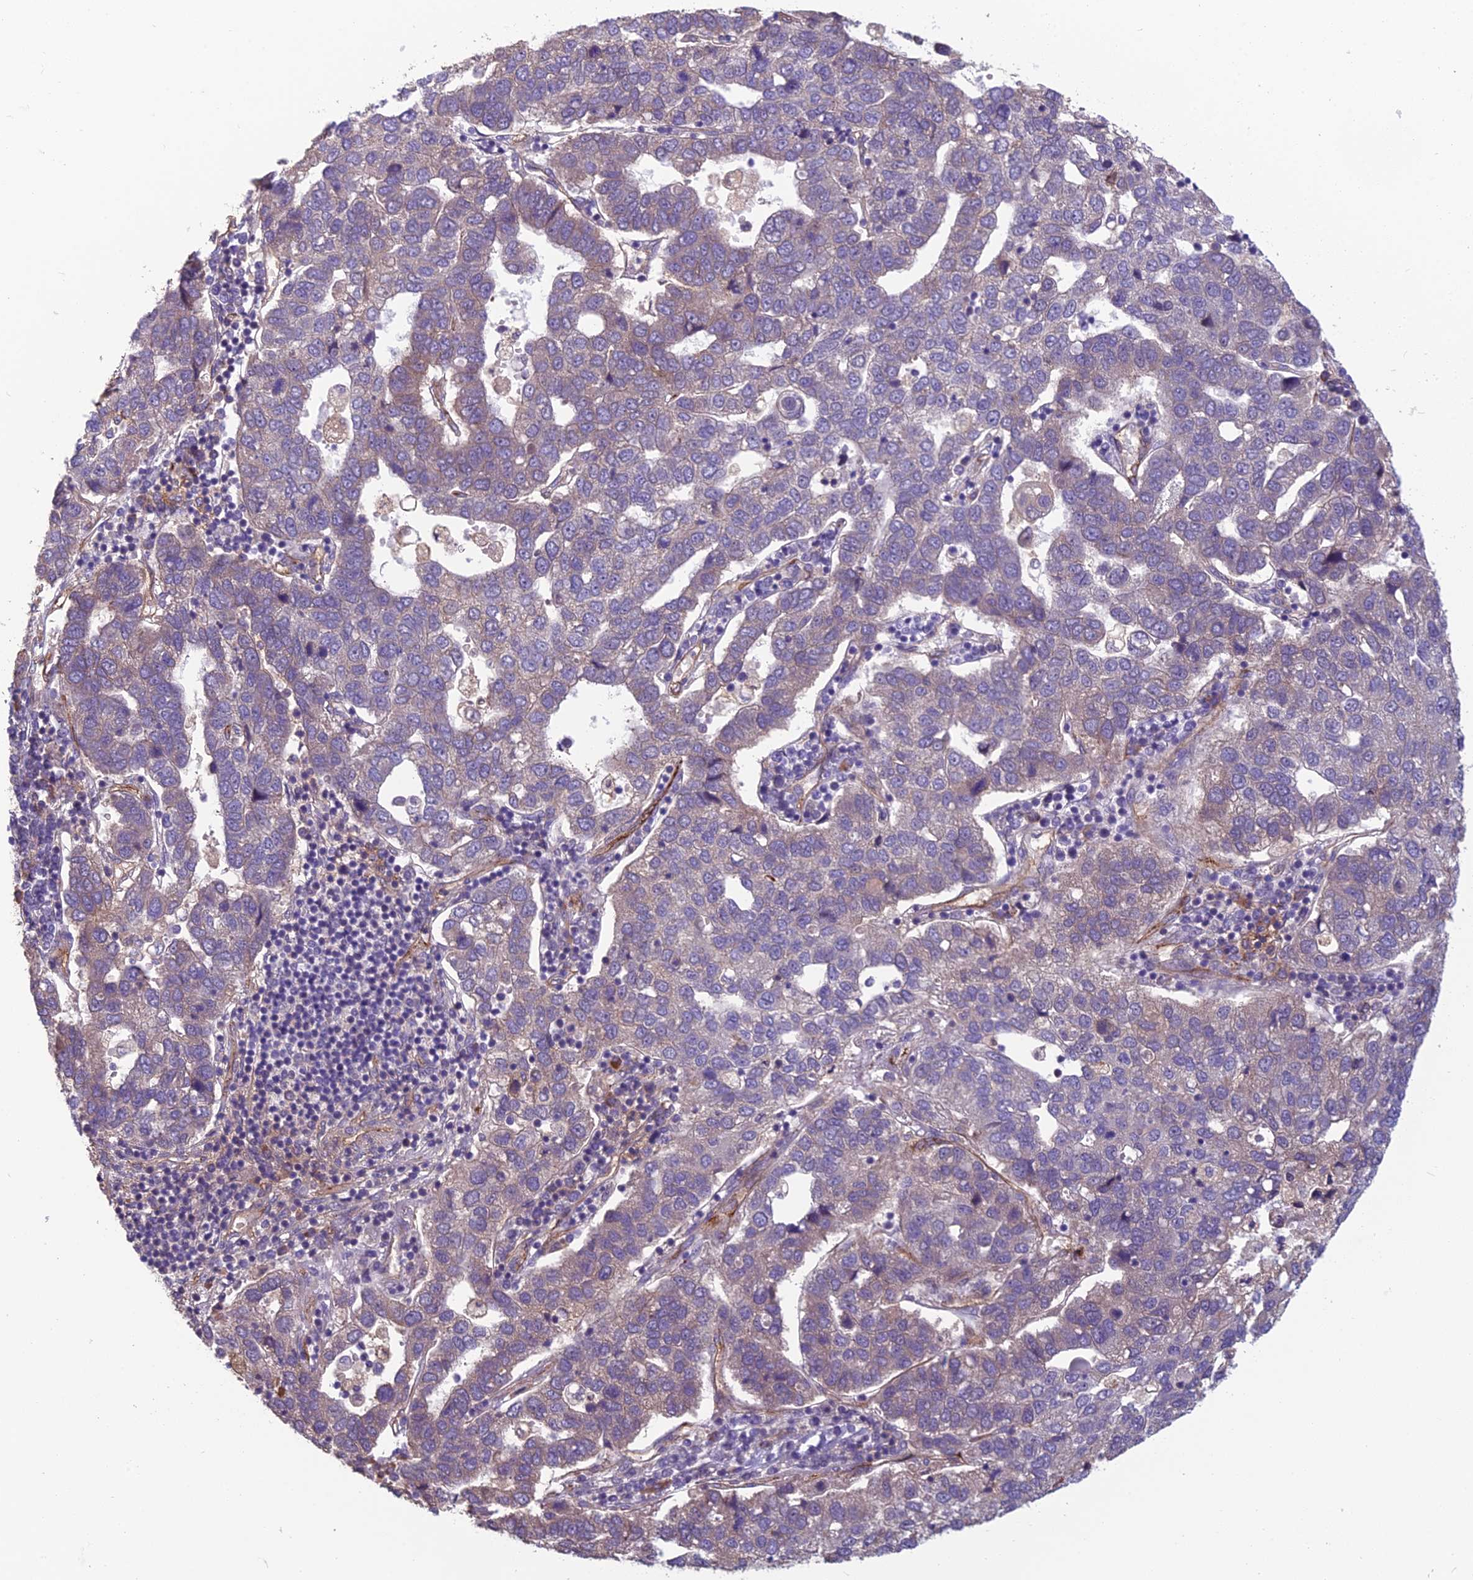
{"staining": {"intensity": "negative", "quantity": "none", "location": "none"}, "tissue": "pancreatic cancer", "cell_type": "Tumor cells", "image_type": "cancer", "snomed": [{"axis": "morphology", "description": "Adenocarcinoma, NOS"}, {"axis": "topography", "description": "Pancreas"}], "caption": "Adenocarcinoma (pancreatic) was stained to show a protein in brown. There is no significant staining in tumor cells.", "gene": "TSPAN15", "patient": {"sex": "female", "age": 61}}